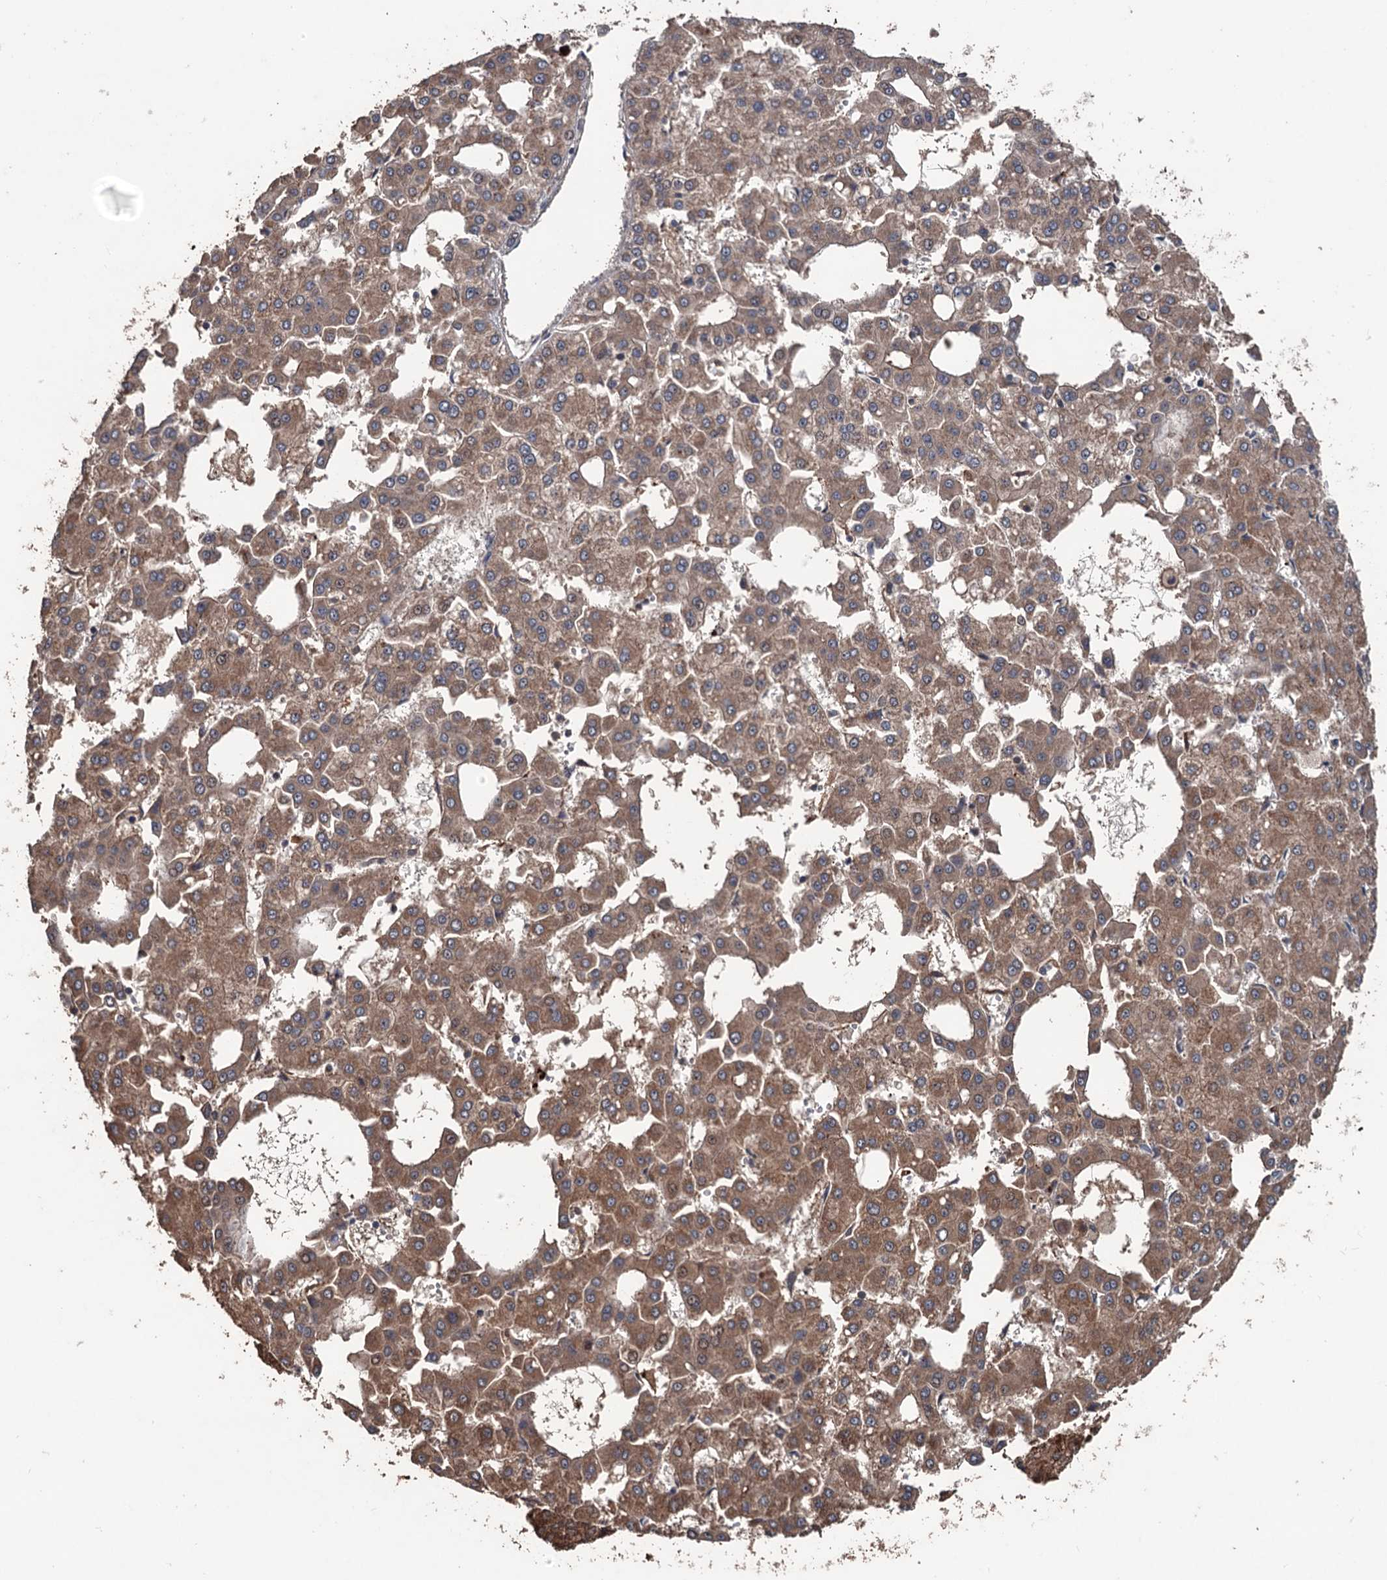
{"staining": {"intensity": "moderate", "quantity": ">75%", "location": "cytoplasmic/membranous"}, "tissue": "liver cancer", "cell_type": "Tumor cells", "image_type": "cancer", "snomed": [{"axis": "morphology", "description": "Carcinoma, Hepatocellular, NOS"}, {"axis": "topography", "description": "Liver"}], "caption": "This micrograph demonstrates liver cancer (hepatocellular carcinoma) stained with IHC to label a protein in brown. The cytoplasmic/membranous of tumor cells show moderate positivity for the protein. Nuclei are counter-stained blue.", "gene": "ZNF438", "patient": {"sex": "male", "age": 47}}